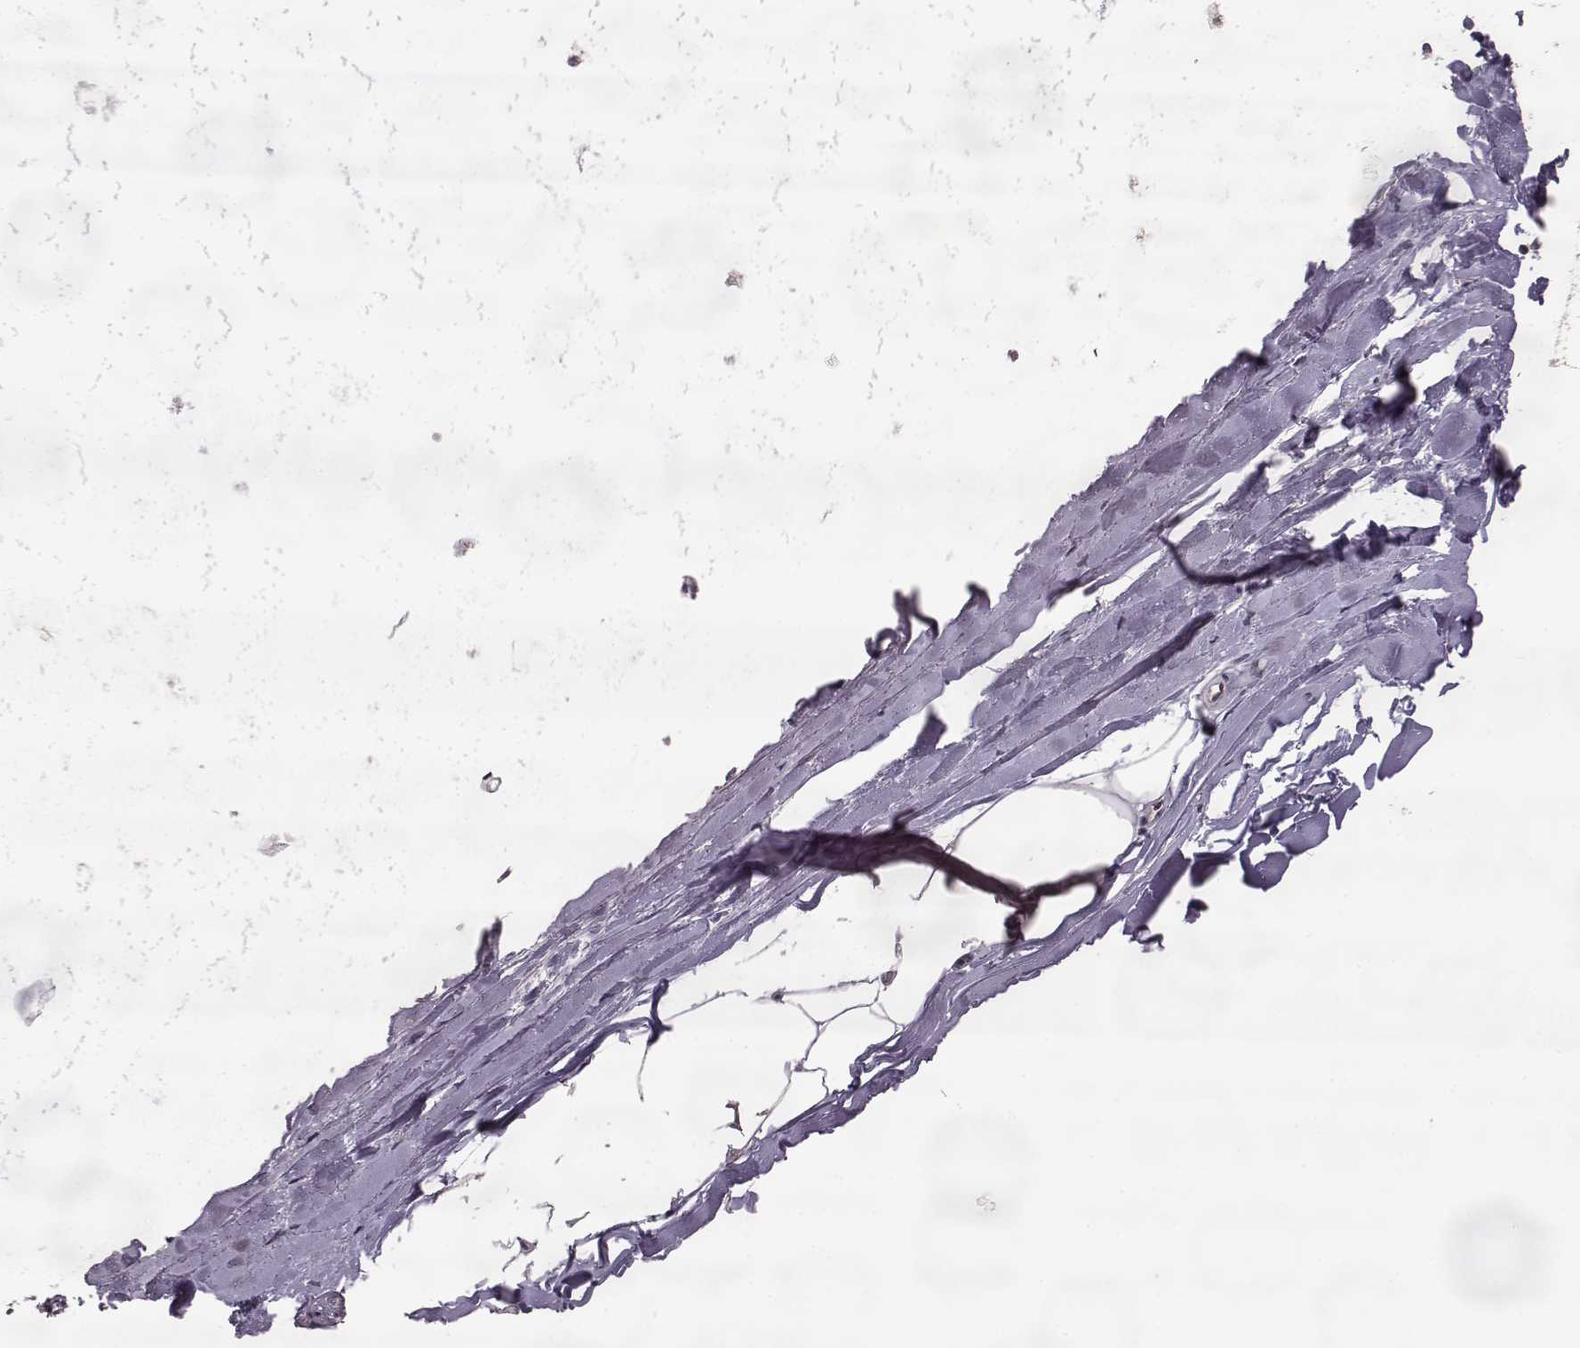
{"staining": {"intensity": "negative", "quantity": "none", "location": "none"}, "tissue": "soft tissue", "cell_type": "Fibroblasts", "image_type": "normal", "snomed": [{"axis": "morphology", "description": "Normal tissue, NOS"}, {"axis": "topography", "description": "Lymph node"}, {"axis": "topography", "description": "Bronchus"}], "caption": "This is an immunohistochemistry photomicrograph of benign soft tissue. There is no expression in fibroblasts.", "gene": "ELOVL5", "patient": {"sex": "female", "age": 70}}